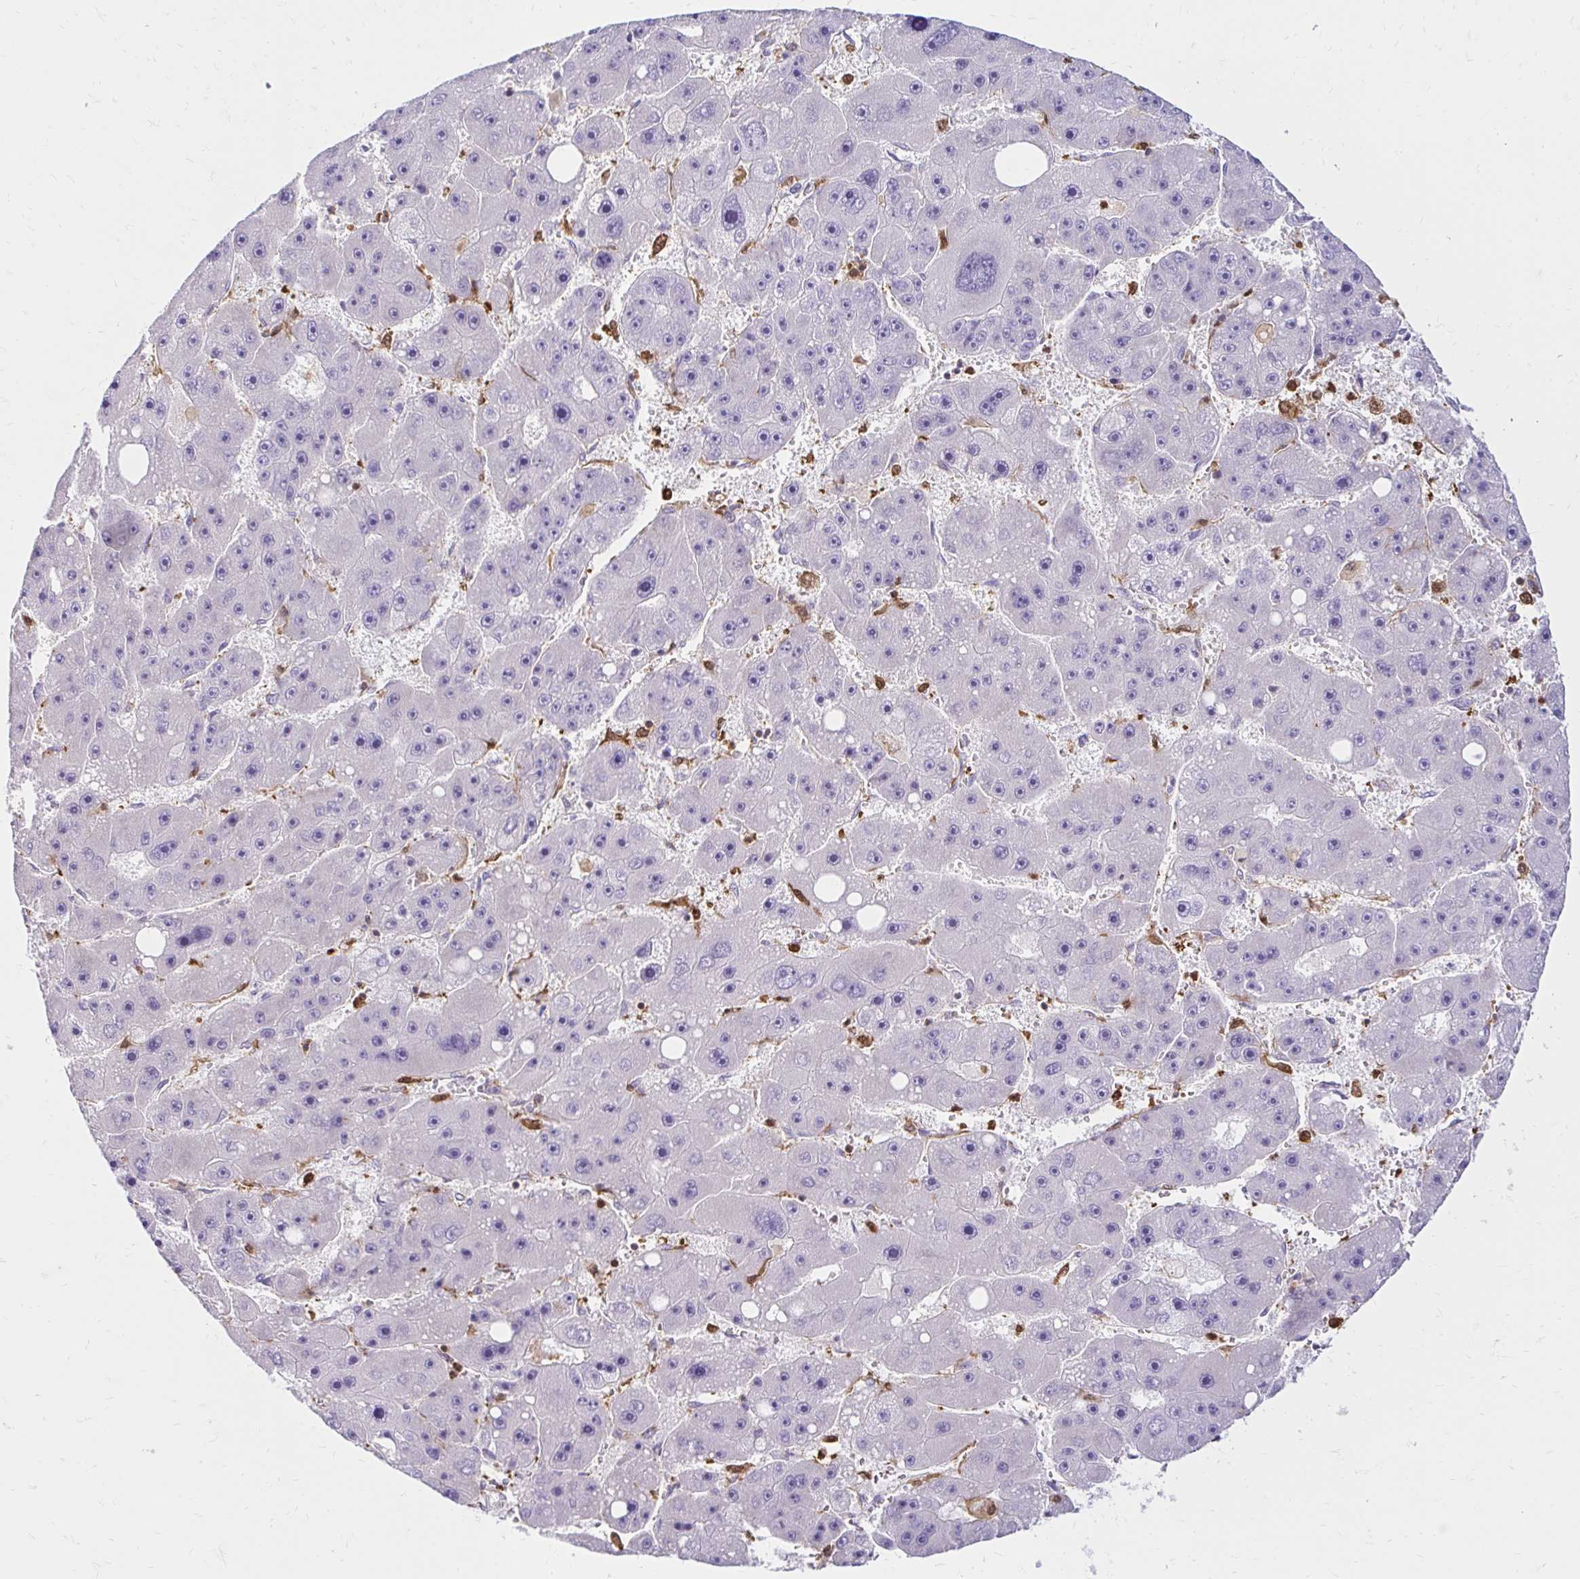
{"staining": {"intensity": "negative", "quantity": "none", "location": "none"}, "tissue": "liver cancer", "cell_type": "Tumor cells", "image_type": "cancer", "snomed": [{"axis": "morphology", "description": "Carcinoma, Hepatocellular, NOS"}, {"axis": "topography", "description": "Liver"}], "caption": "An immunohistochemistry (IHC) micrograph of liver hepatocellular carcinoma is shown. There is no staining in tumor cells of liver hepatocellular carcinoma.", "gene": "PYCARD", "patient": {"sex": "female", "age": 61}}